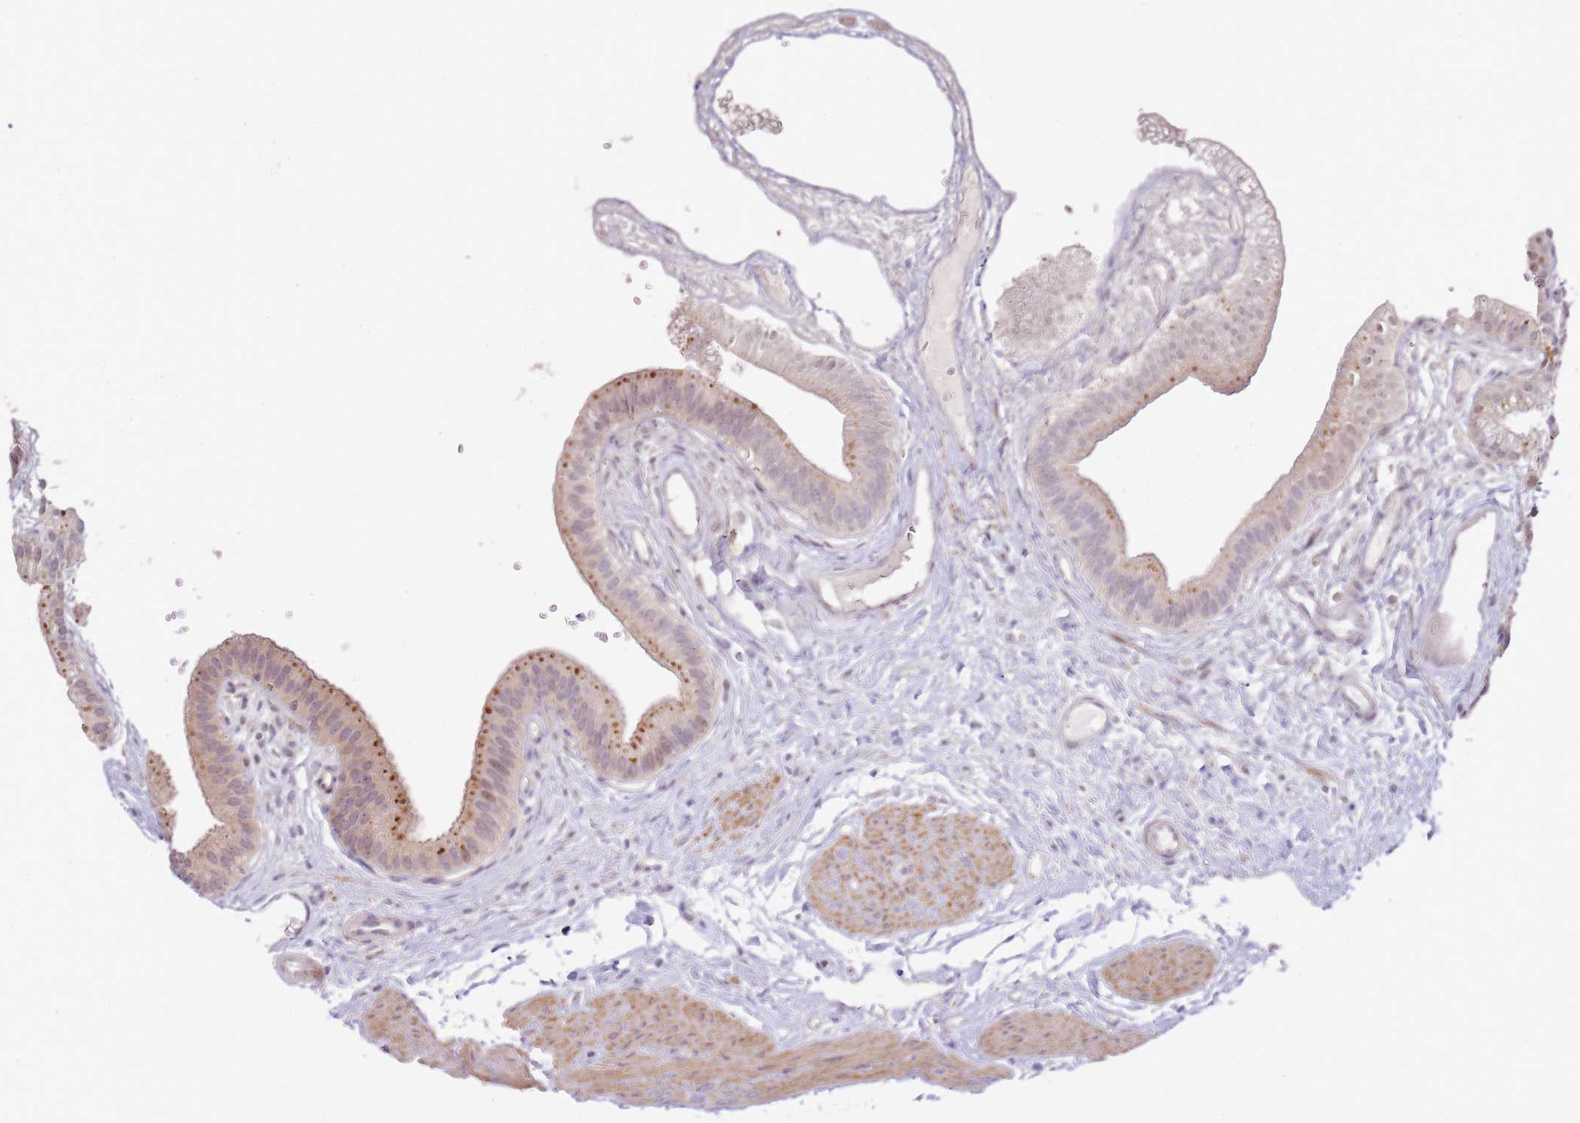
{"staining": {"intensity": "strong", "quantity": "25%-75%", "location": "cytoplasmic/membranous"}, "tissue": "gallbladder", "cell_type": "Glandular cells", "image_type": "normal", "snomed": [{"axis": "morphology", "description": "Normal tissue, NOS"}, {"axis": "topography", "description": "Gallbladder"}], "caption": "The histopathology image reveals immunohistochemical staining of benign gallbladder. There is strong cytoplasmic/membranous staining is identified in about 25%-75% of glandular cells. Using DAB (3,3'-diaminobenzidine) (brown) and hematoxylin (blue) stains, captured at high magnification using brightfield microscopy.", "gene": "GRAP", "patient": {"sex": "female", "age": 54}}